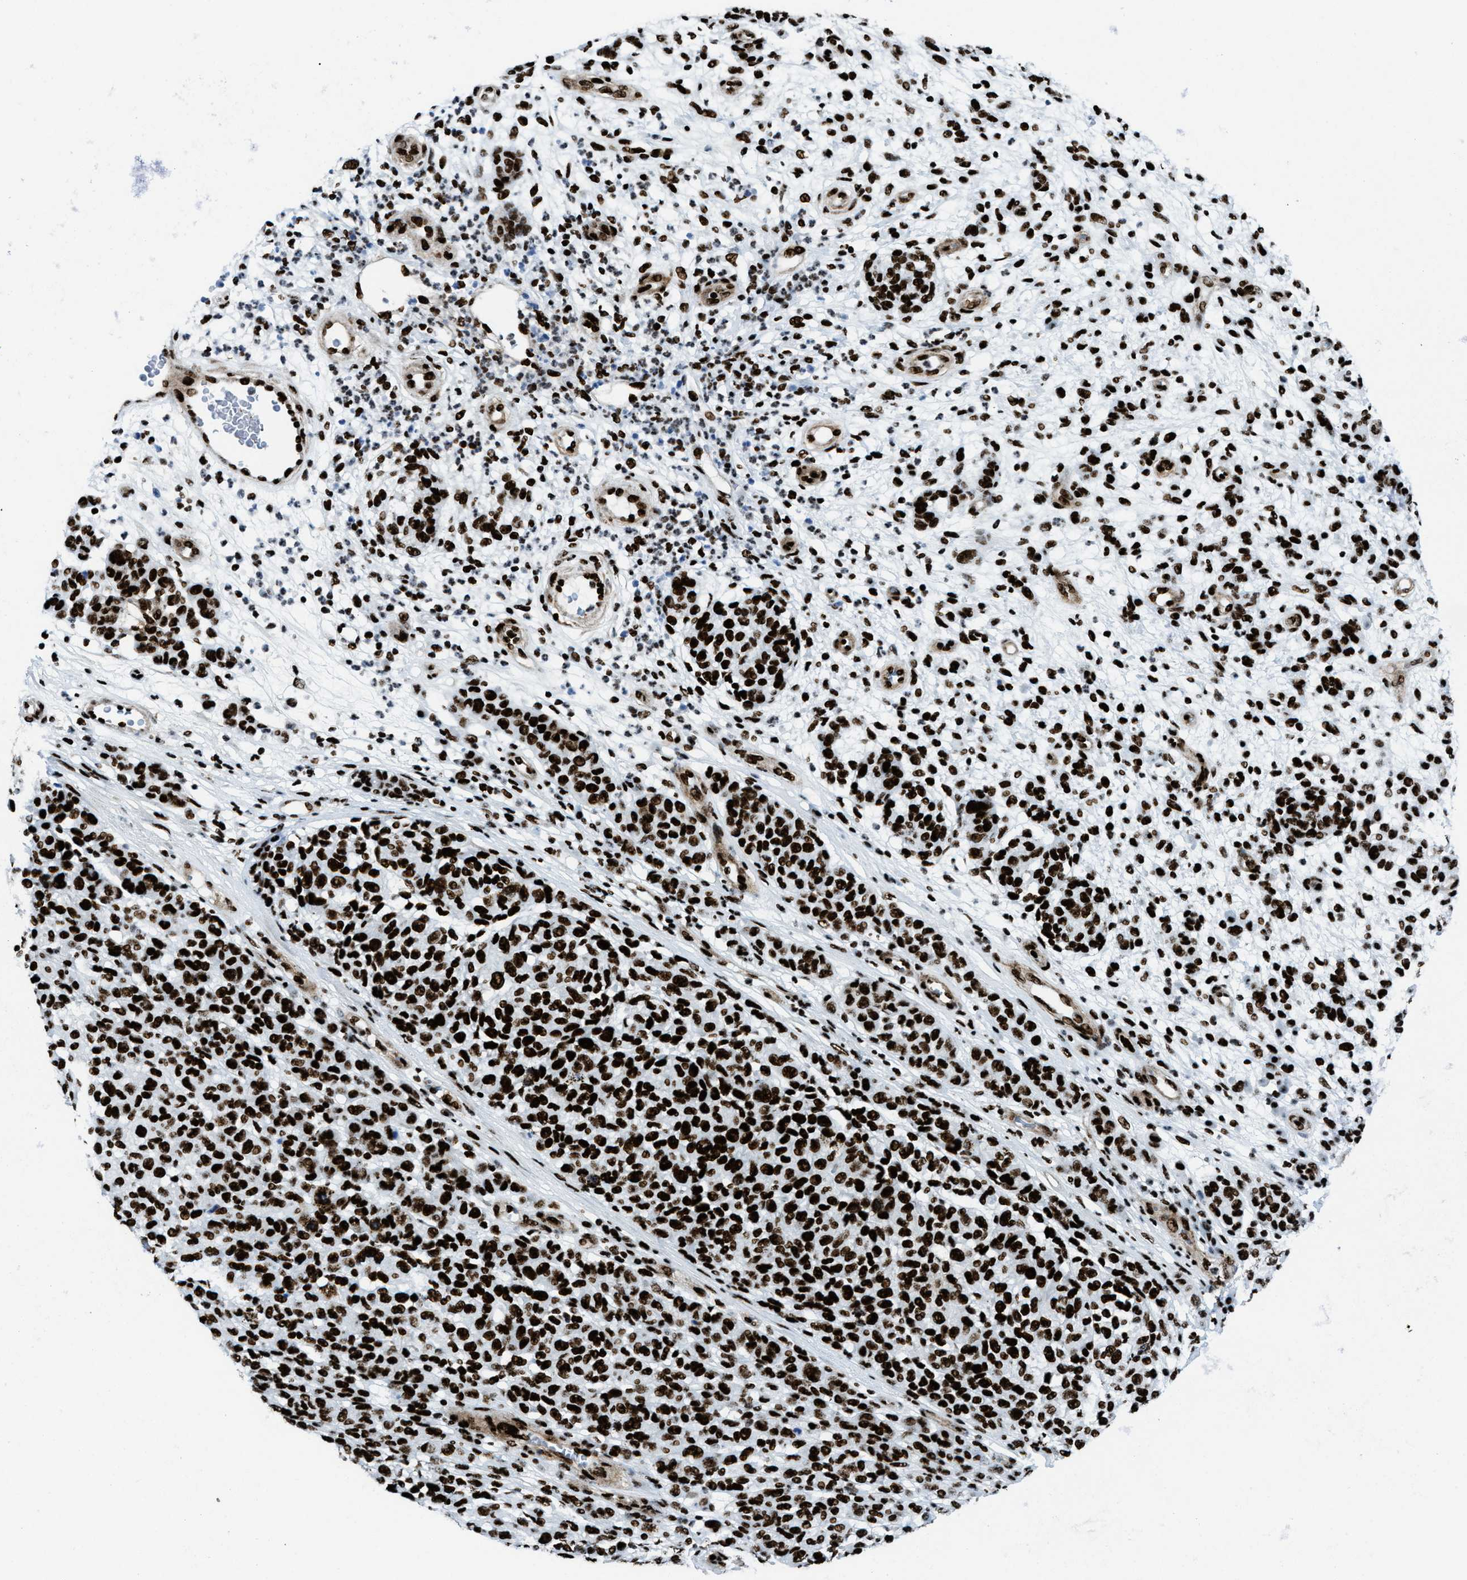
{"staining": {"intensity": "strong", "quantity": ">75%", "location": "nuclear"}, "tissue": "melanoma", "cell_type": "Tumor cells", "image_type": "cancer", "snomed": [{"axis": "morphology", "description": "Malignant melanoma, NOS"}, {"axis": "topography", "description": "Skin"}], "caption": "Immunohistochemical staining of melanoma displays high levels of strong nuclear positivity in about >75% of tumor cells. The staining is performed using DAB (3,3'-diaminobenzidine) brown chromogen to label protein expression. The nuclei are counter-stained blue using hematoxylin.", "gene": "NONO", "patient": {"sex": "male", "age": 59}}